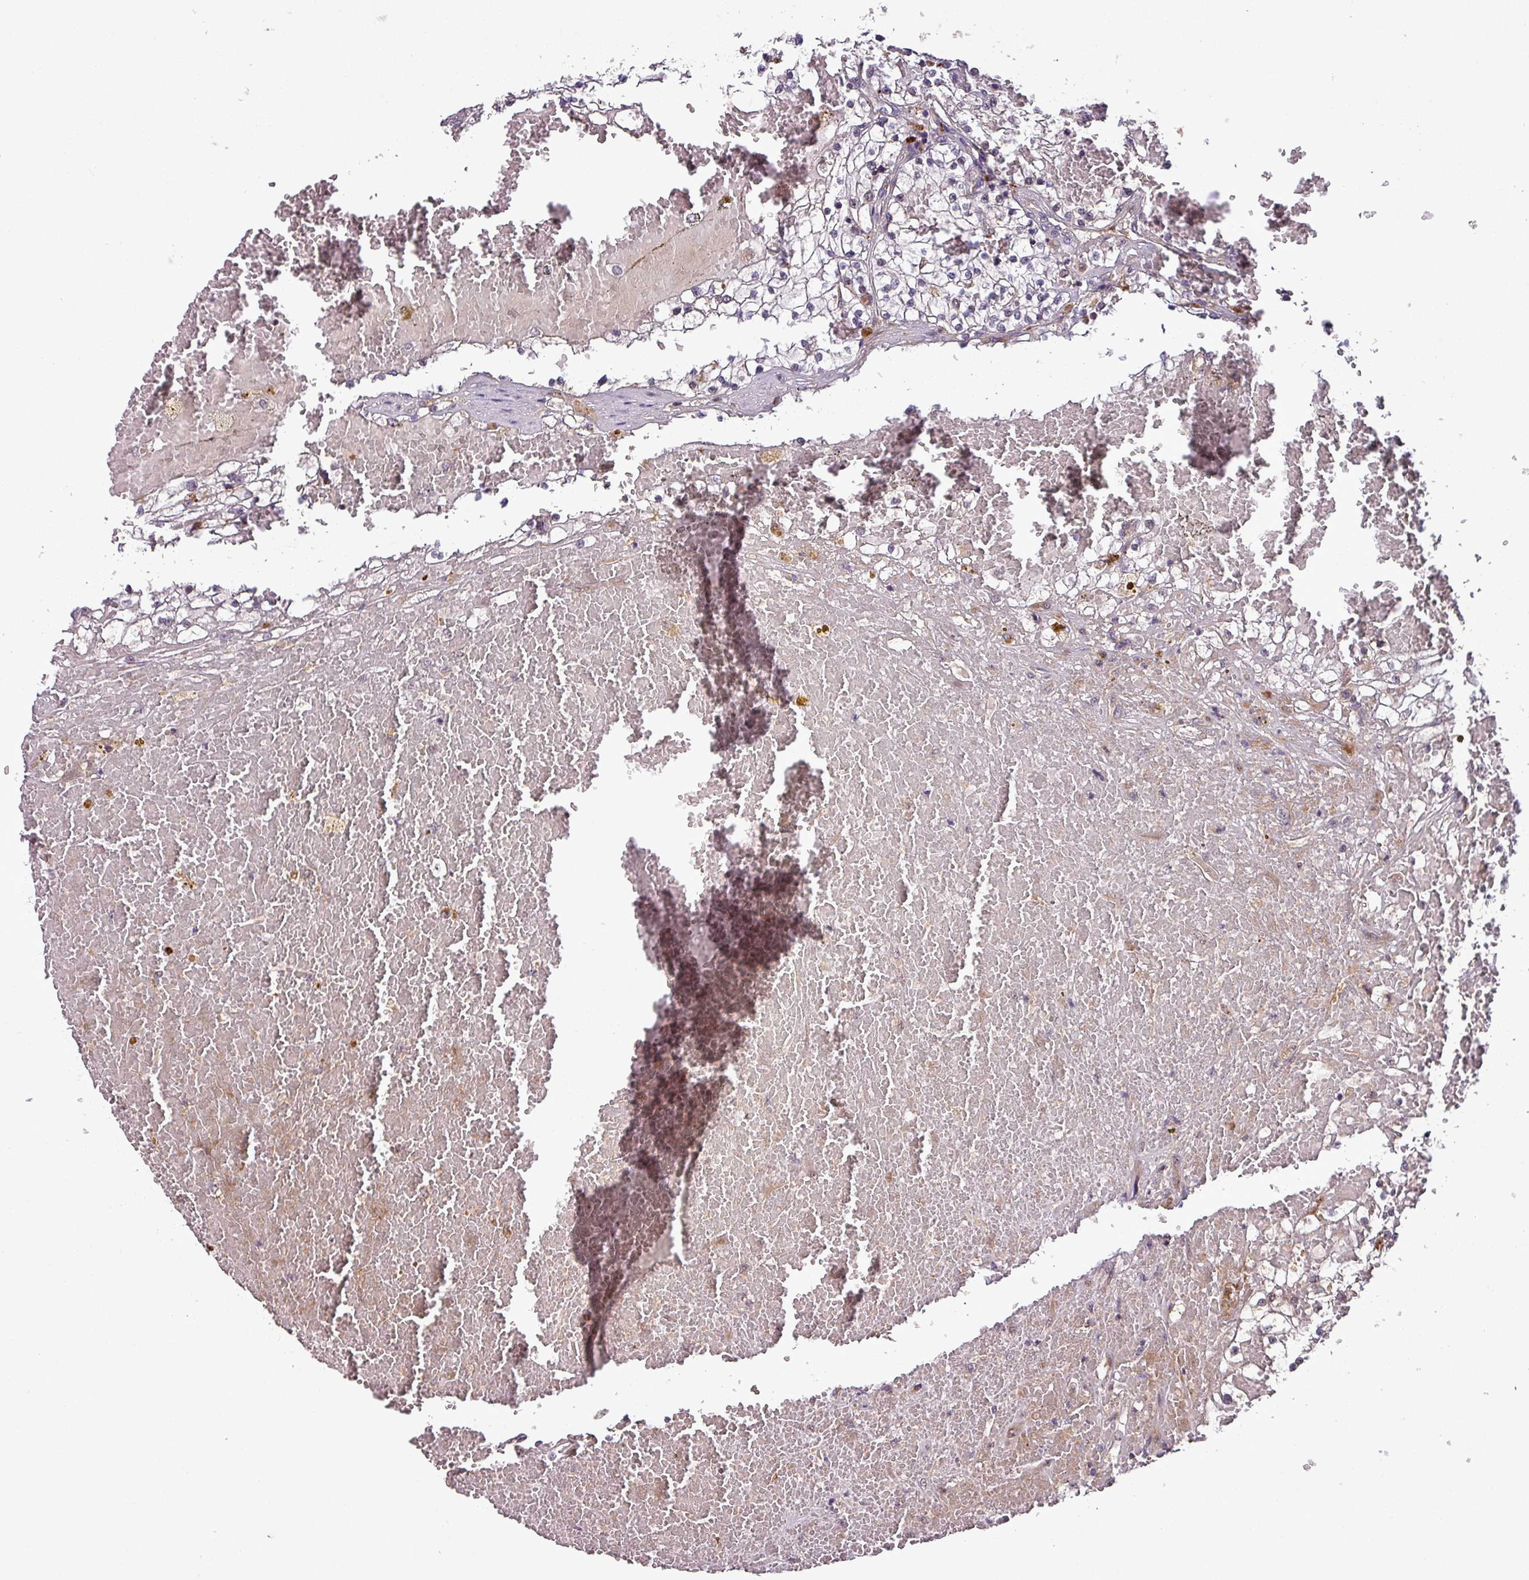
{"staining": {"intensity": "weak", "quantity": "25%-75%", "location": "cytoplasmic/membranous"}, "tissue": "renal cancer", "cell_type": "Tumor cells", "image_type": "cancer", "snomed": [{"axis": "morphology", "description": "Normal tissue, NOS"}, {"axis": "morphology", "description": "Adenocarcinoma, NOS"}, {"axis": "topography", "description": "Kidney"}], "caption": "Weak cytoplasmic/membranous protein positivity is appreciated in about 25%-75% of tumor cells in renal cancer (adenocarcinoma). (IHC, brightfield microscopy, high magnification).", "gene": "PUS1", "patient": {"sex": "male", "age": 68}}